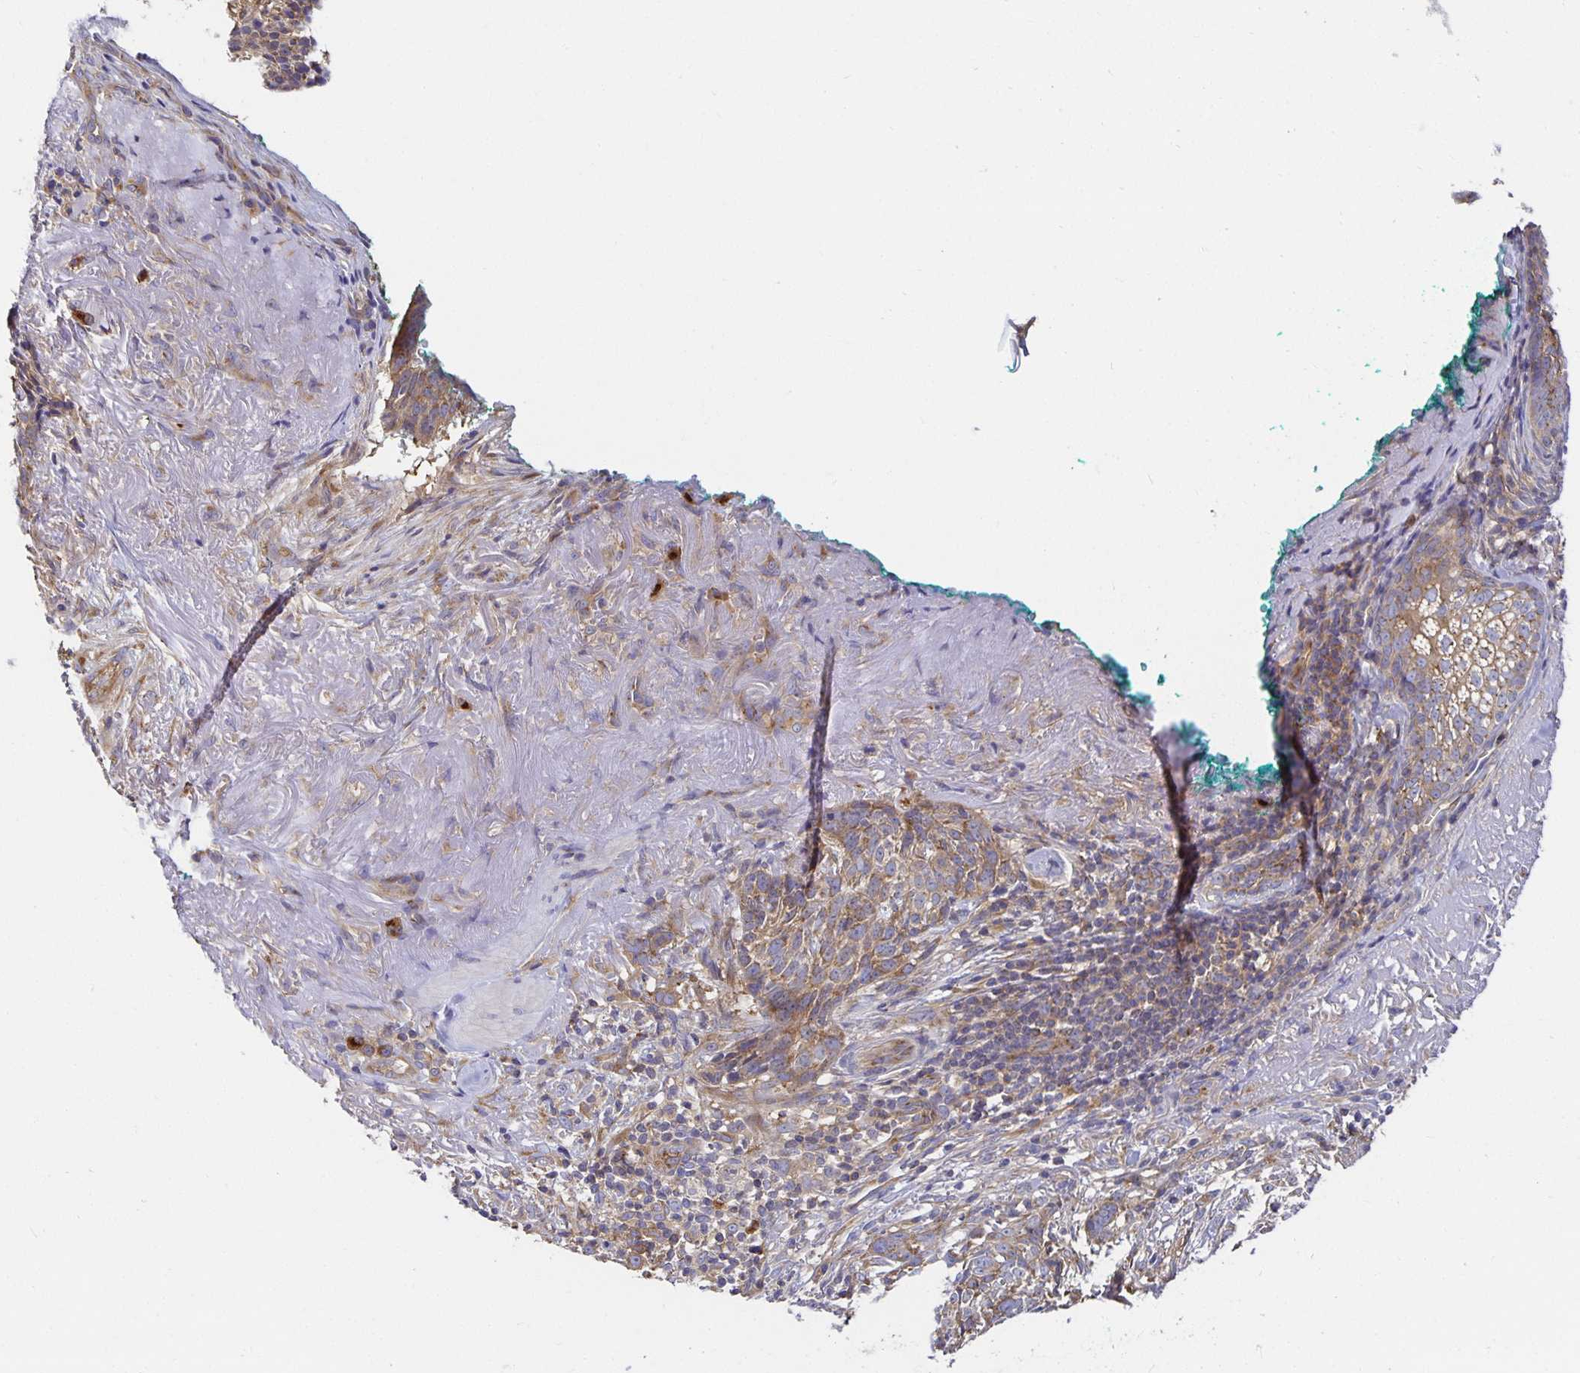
{"staining": {"intensity": "moderate", "quantity": ">75%", "location": "cytoplasmic/membranous"}, "tissue": "skin cancer", "cell_type": "Tumor cells", "image_type": "cancer", "snomed": [{"axis": "morphology", "description": "Basal cell carcinoma"}, {"axis": "topography", "description": "Skin"}, {"axis": "topography", "description": "Skin of face"}], "caption": "Skin cancer (basal cell carcinoma) stained for a protein (brown) reveals moderate cytoplasmic/membranous positive staining in about >75% of tumor cells.", "gene": "USO1", "patient": {"sex": "female", "age": 95}}